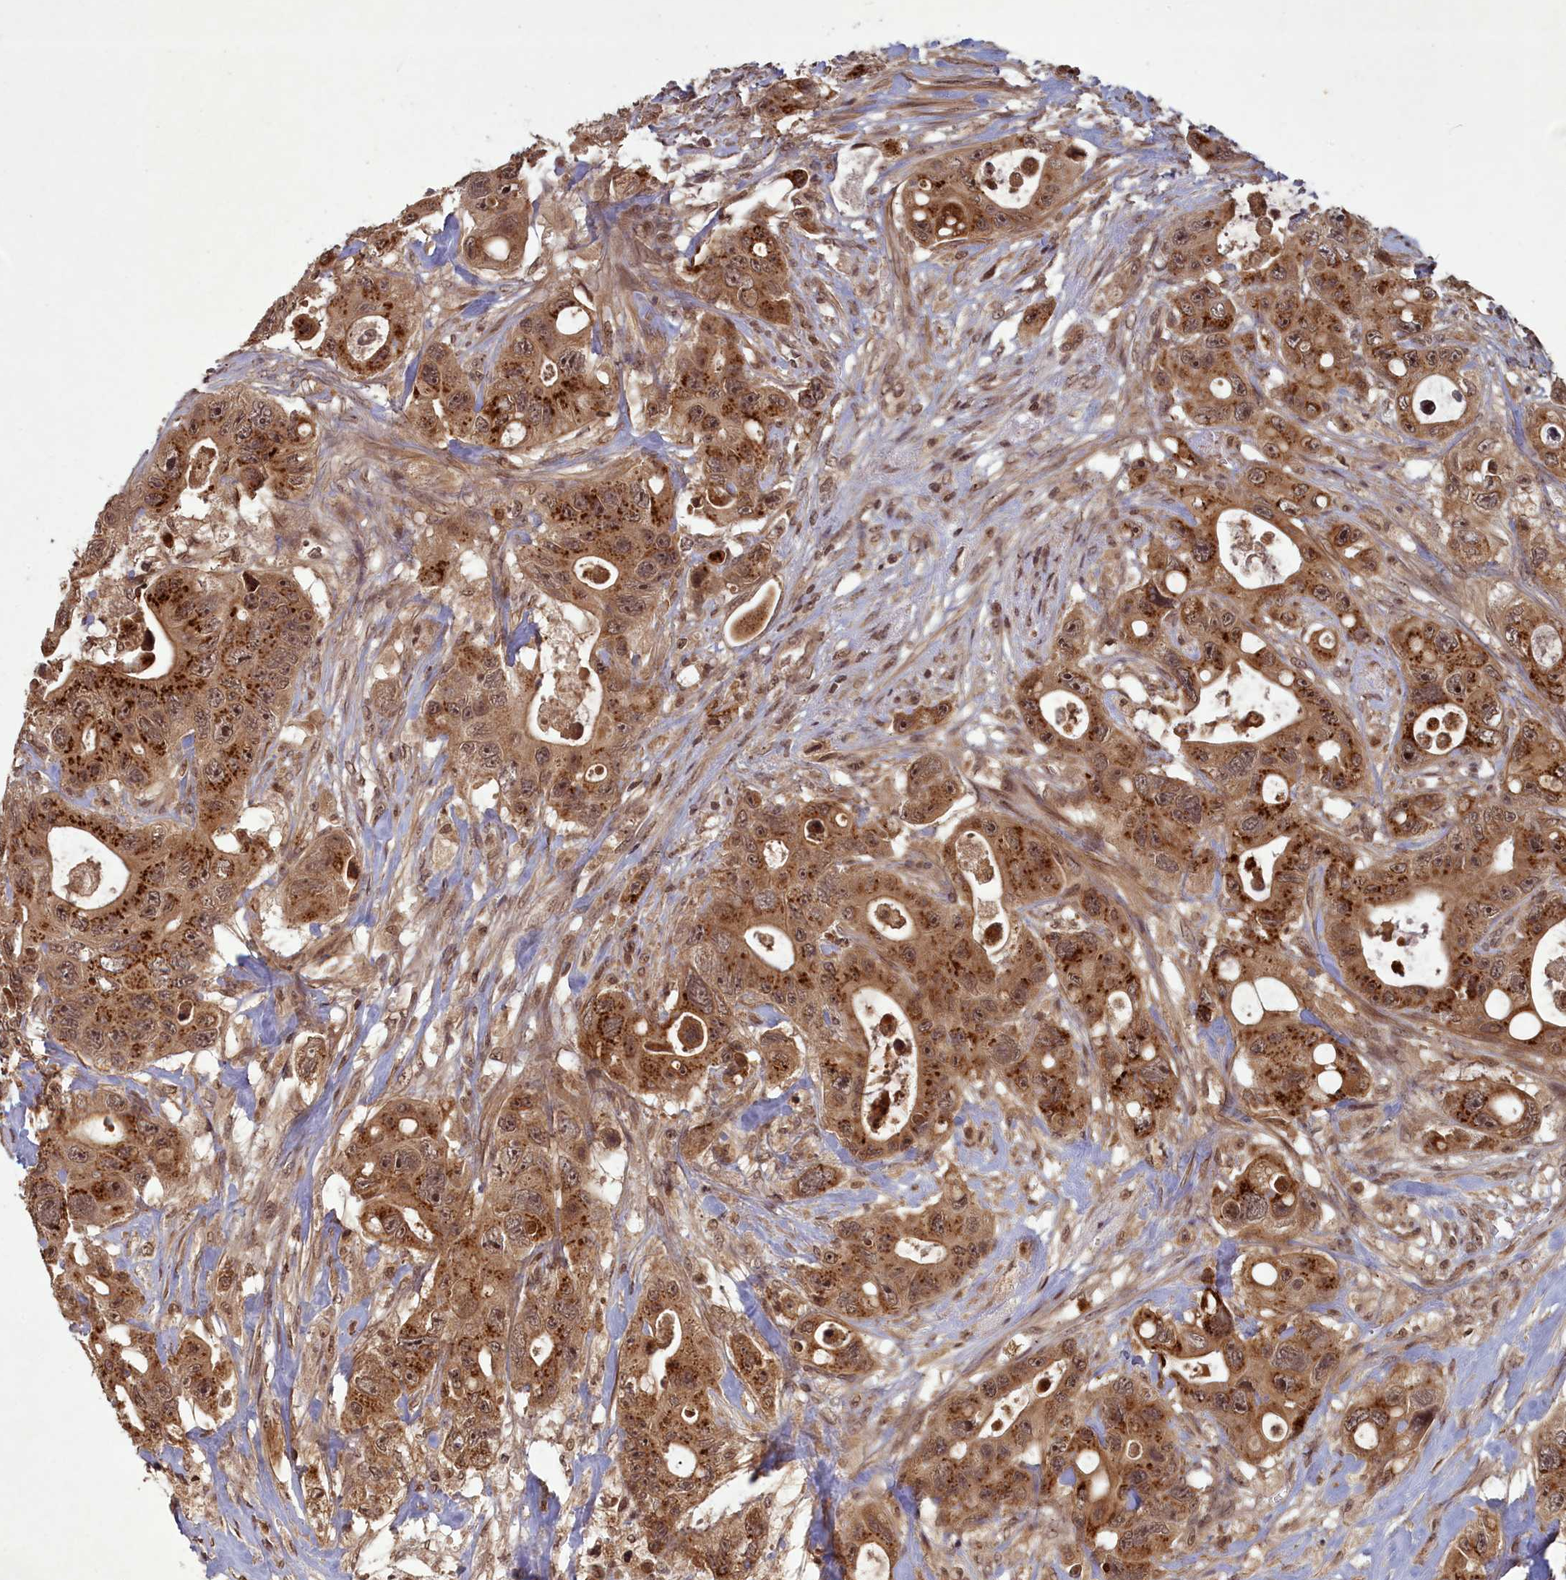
{"staining": {"intensity": "strong", "quantity": ">75%", "location": "cytoplasmic/membranous,nuclear"}, "tissue": "colorectal cancer", "cell_type": "Tumor cells", "image_type": "cancer", "snomed": [{"axis": "morphology", "description": "Adenocarcinoma, NOS"}, {"axis": "topography", "description": "Colon"}], "caption": "The image exhibits staining of colorectal adenocarcinoma, revealing strong cytoplasmic/membranous and nuclear protein expression (brown color) within tumor cells.", "gene": "SRMS", "patient": {"sex": "female", "age": 46}}